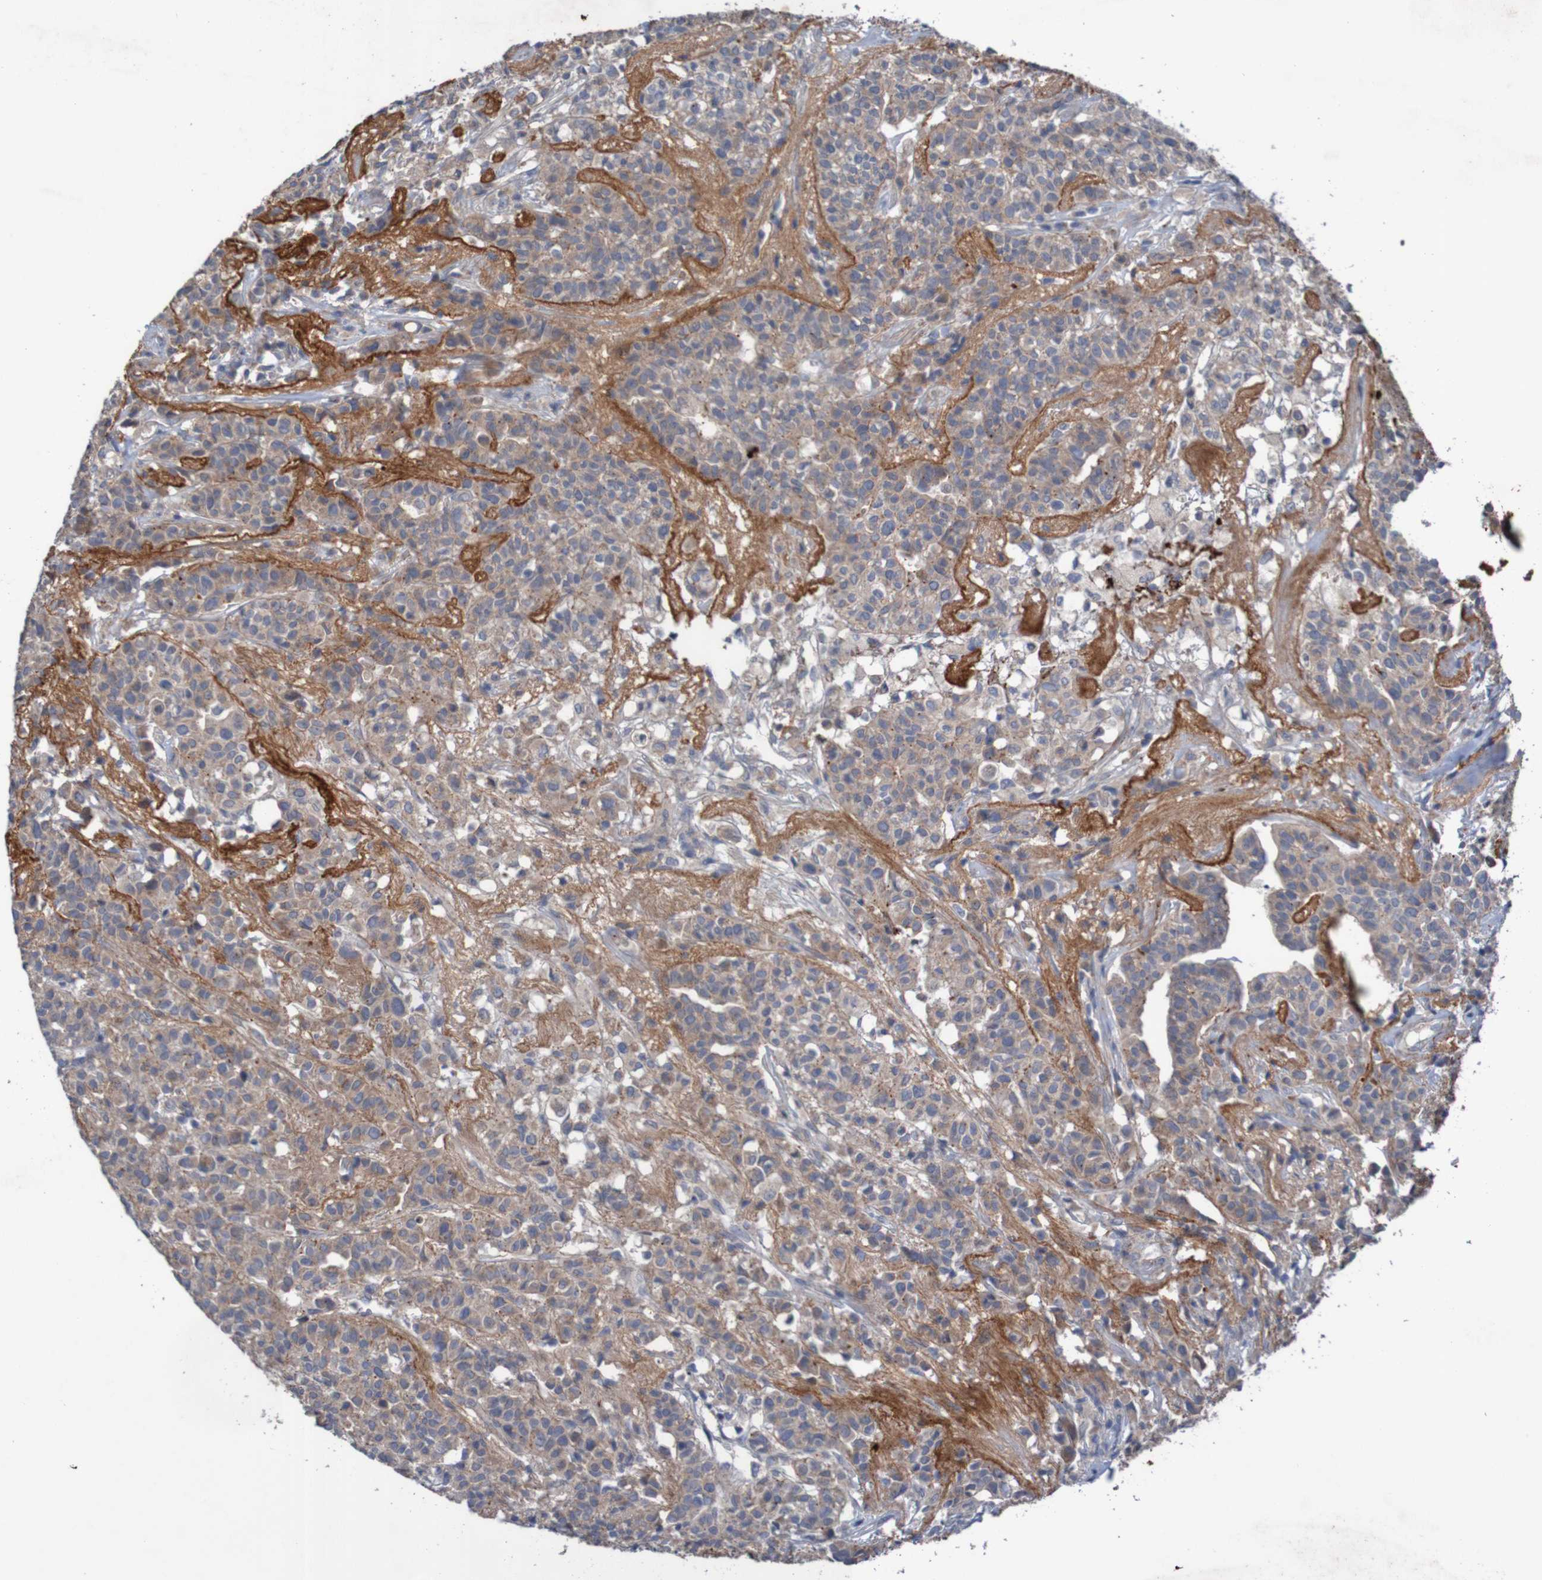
{"staining": {"intensity": "weak", "quantity": ">75%", "location": "cytoplasmic/membranous"}, "tissue": "head and neck cancer", "cell_type": "Tumor cells", "image_type": "cancer", "snomed": [{"axis": "morphology", "description": "Adenocarcinoma, NOS"}, {"axis": "topography", "description": "Salivary gland"}, {"axis": "topography", "description": "Head-Neck"}], "caption": "IHC (DAB (3,3'-diaminobenzidine)) staining of human adenocarcinoma (head and neck) reveals weak cytoplasmic/membranous protein positivity in approximately >75% of tumor cells.", "gene": "ANGPT4", "patient": {"sex": "female", "age": 65}}